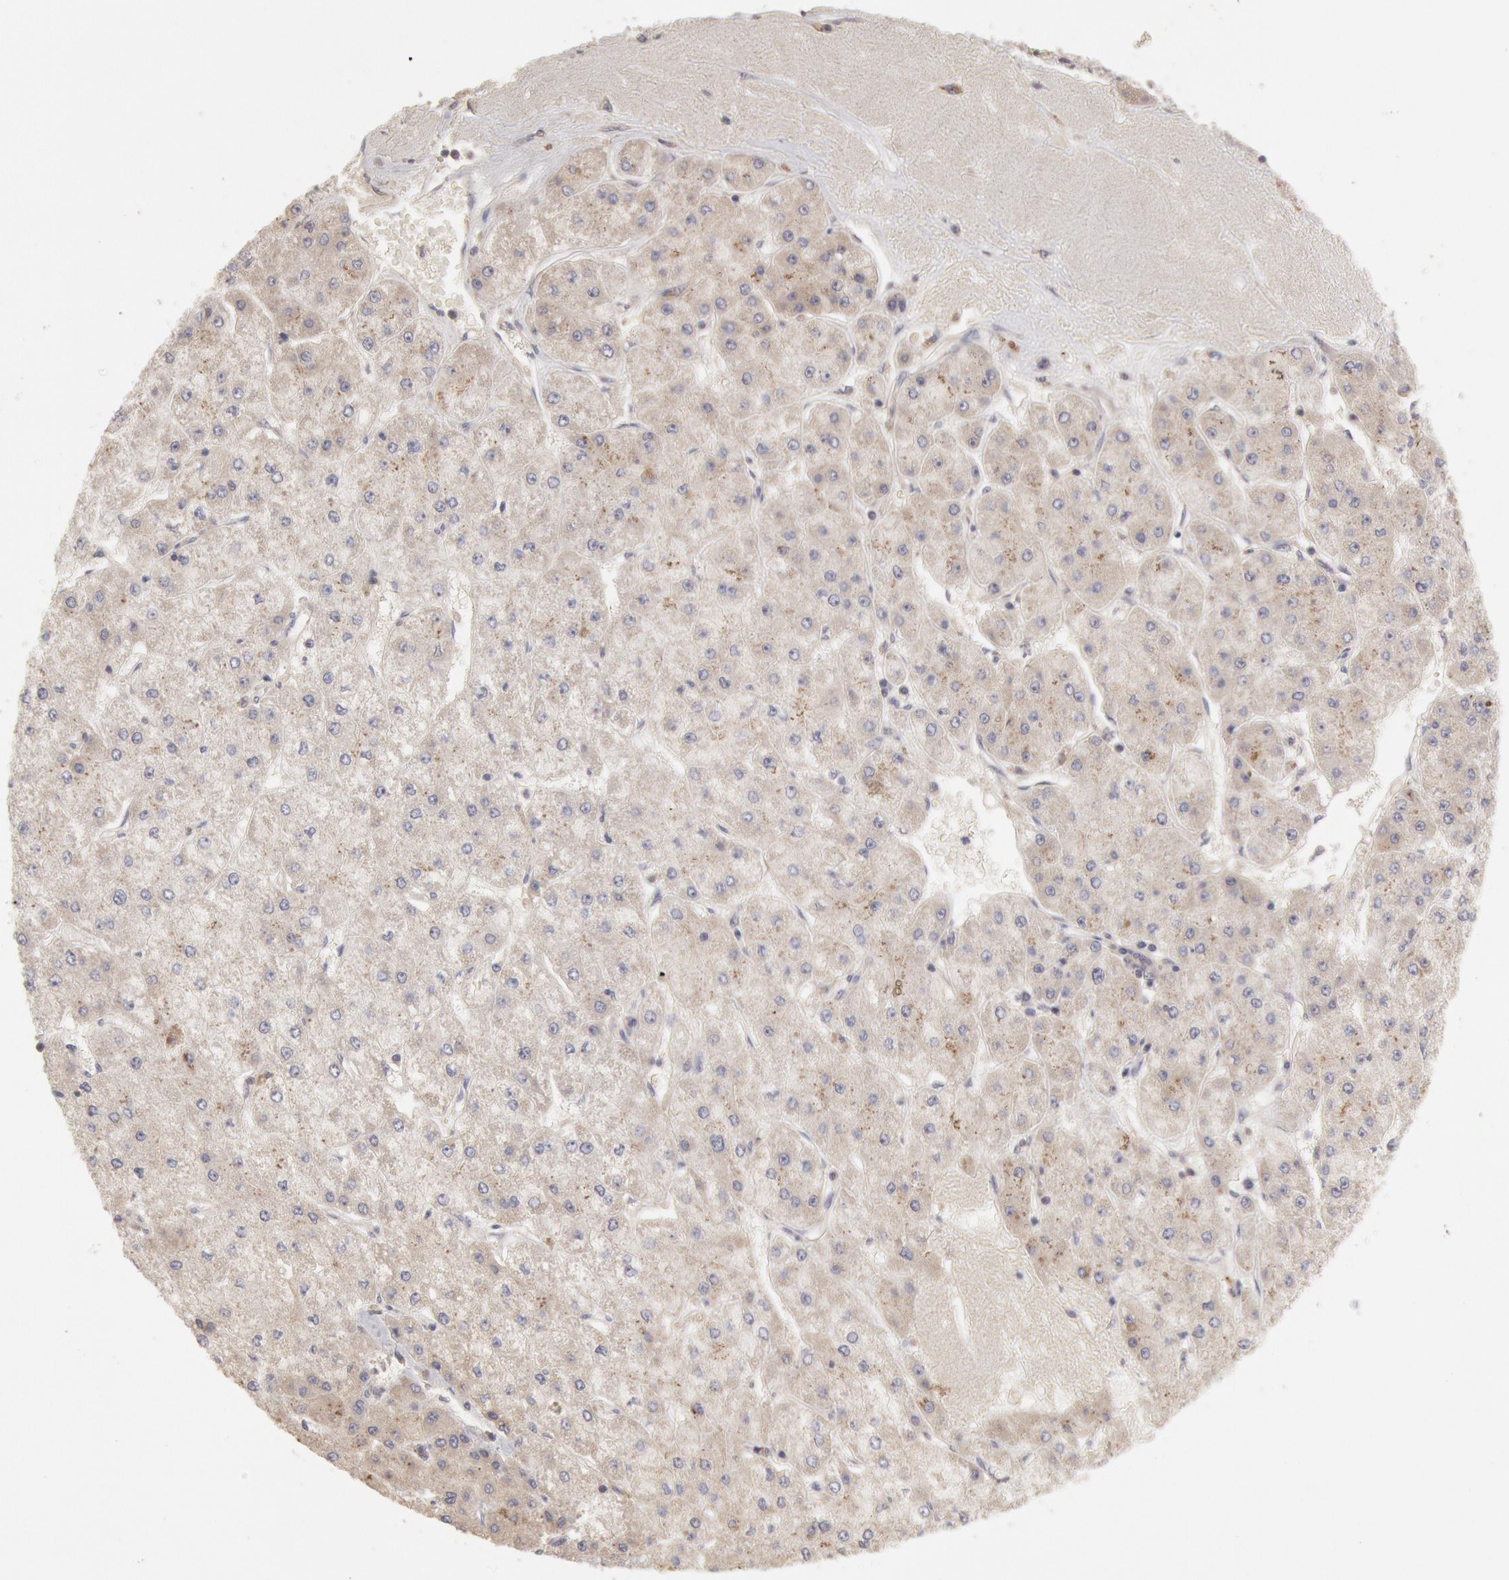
{"staining": {"intensity": "negative", "quantity": "none", "location": "none"}, "tissue": "liver cancer", "cell_type": "Tumor cells", "image_type": "cancer", "snomed": [{"axis": "morphology", "description": "Carcinoma, Hepatocellular, NOS"}, {"axis": "topography", "description": "Liver"}], "caption": "A high-resolution micrograph shows IHC staining of hepatocellular carcinoma (liver), which demonstrates no significant positivity in tumor cells.", "gene": "ZFP36L1", "patient": {"sex": "female", "age": 52}}